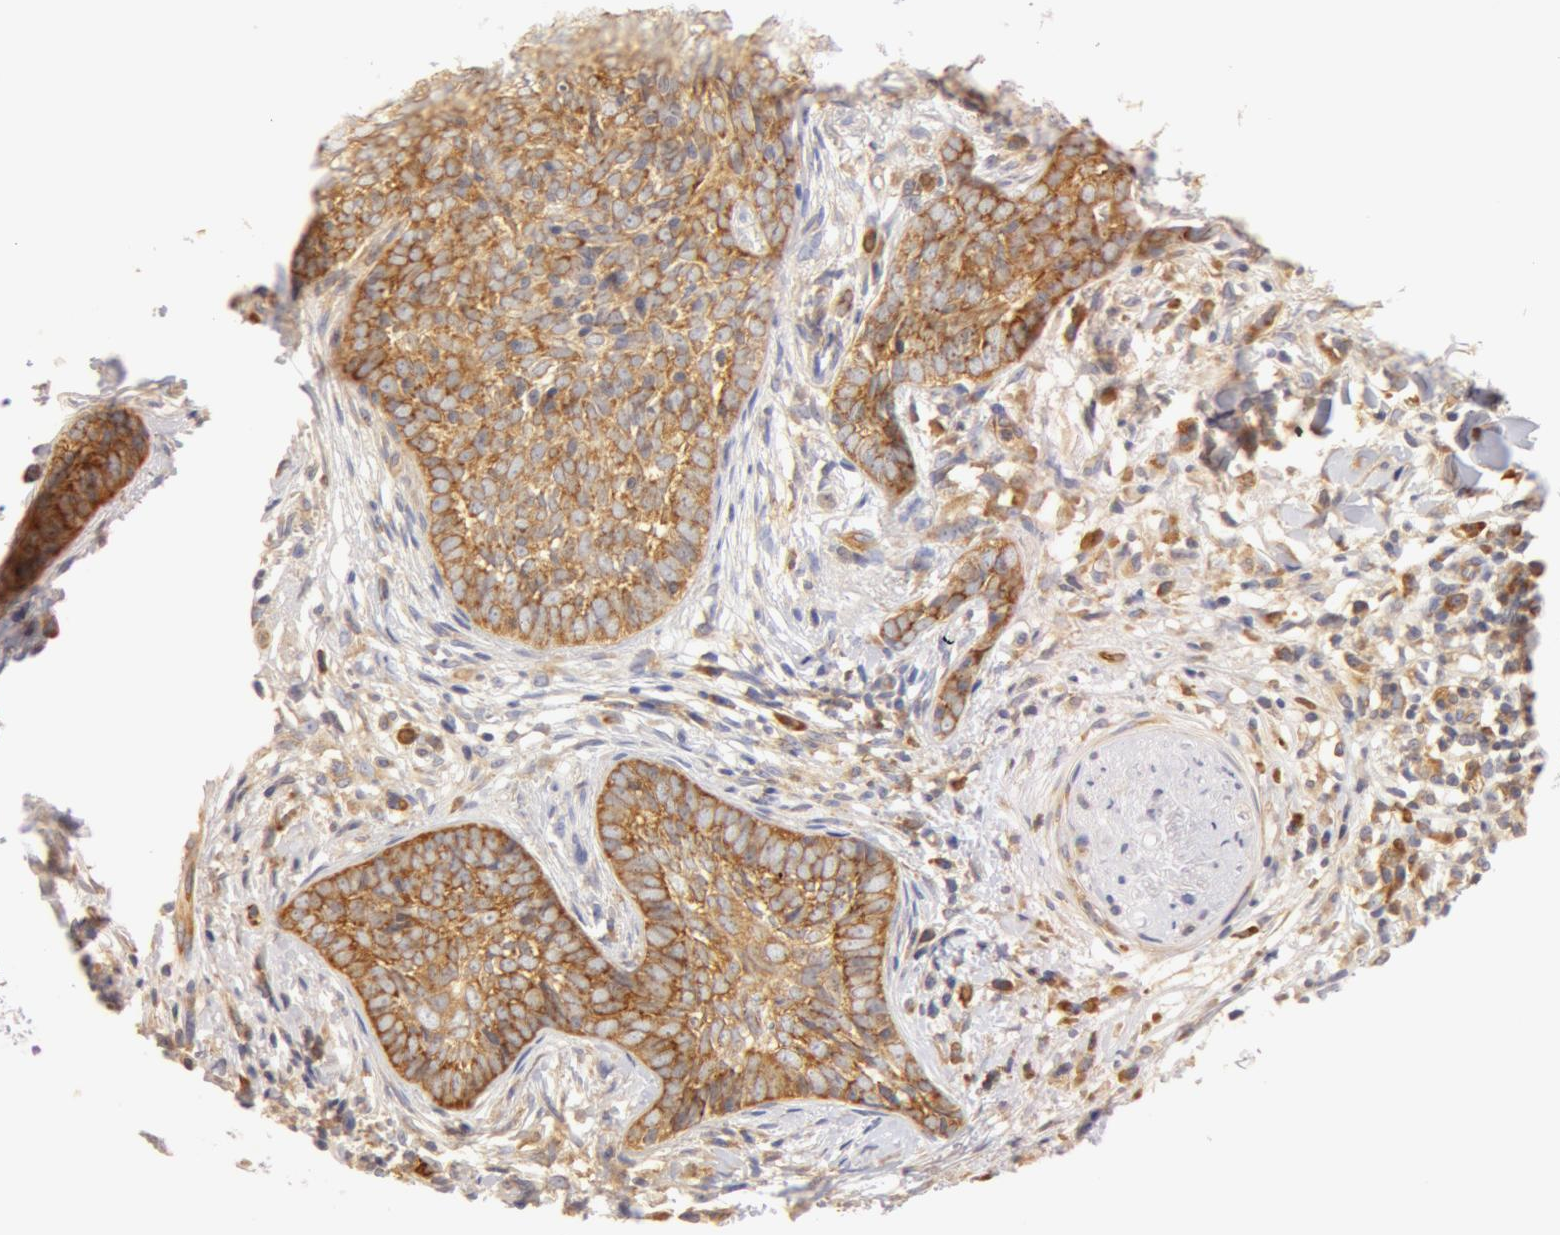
{"staining": {"intensity": "weak", "quantity": ">75%", "location": "cytoplasmic/membranous"}, "tissue": "skin cancer", "cell_type": "Tumor cells", "image_type": "cancer", "snomed": [{"axis": "morphology", "description": "Basal cell carcinoma"}, {"axis": "topography", "description": "Skin"}], "caption": "A micrograph of human basal cell carcinoma (skin) stained for a protein displays weak cytoplasmic/membranous brown staining in tumor cells. (DAB (3,3'-diaminobenzidine) = brown stain, brightfield microscopy at high magnification).", "gene": "DDX3Y", "patient": {"sex": "female", "age": 81}}